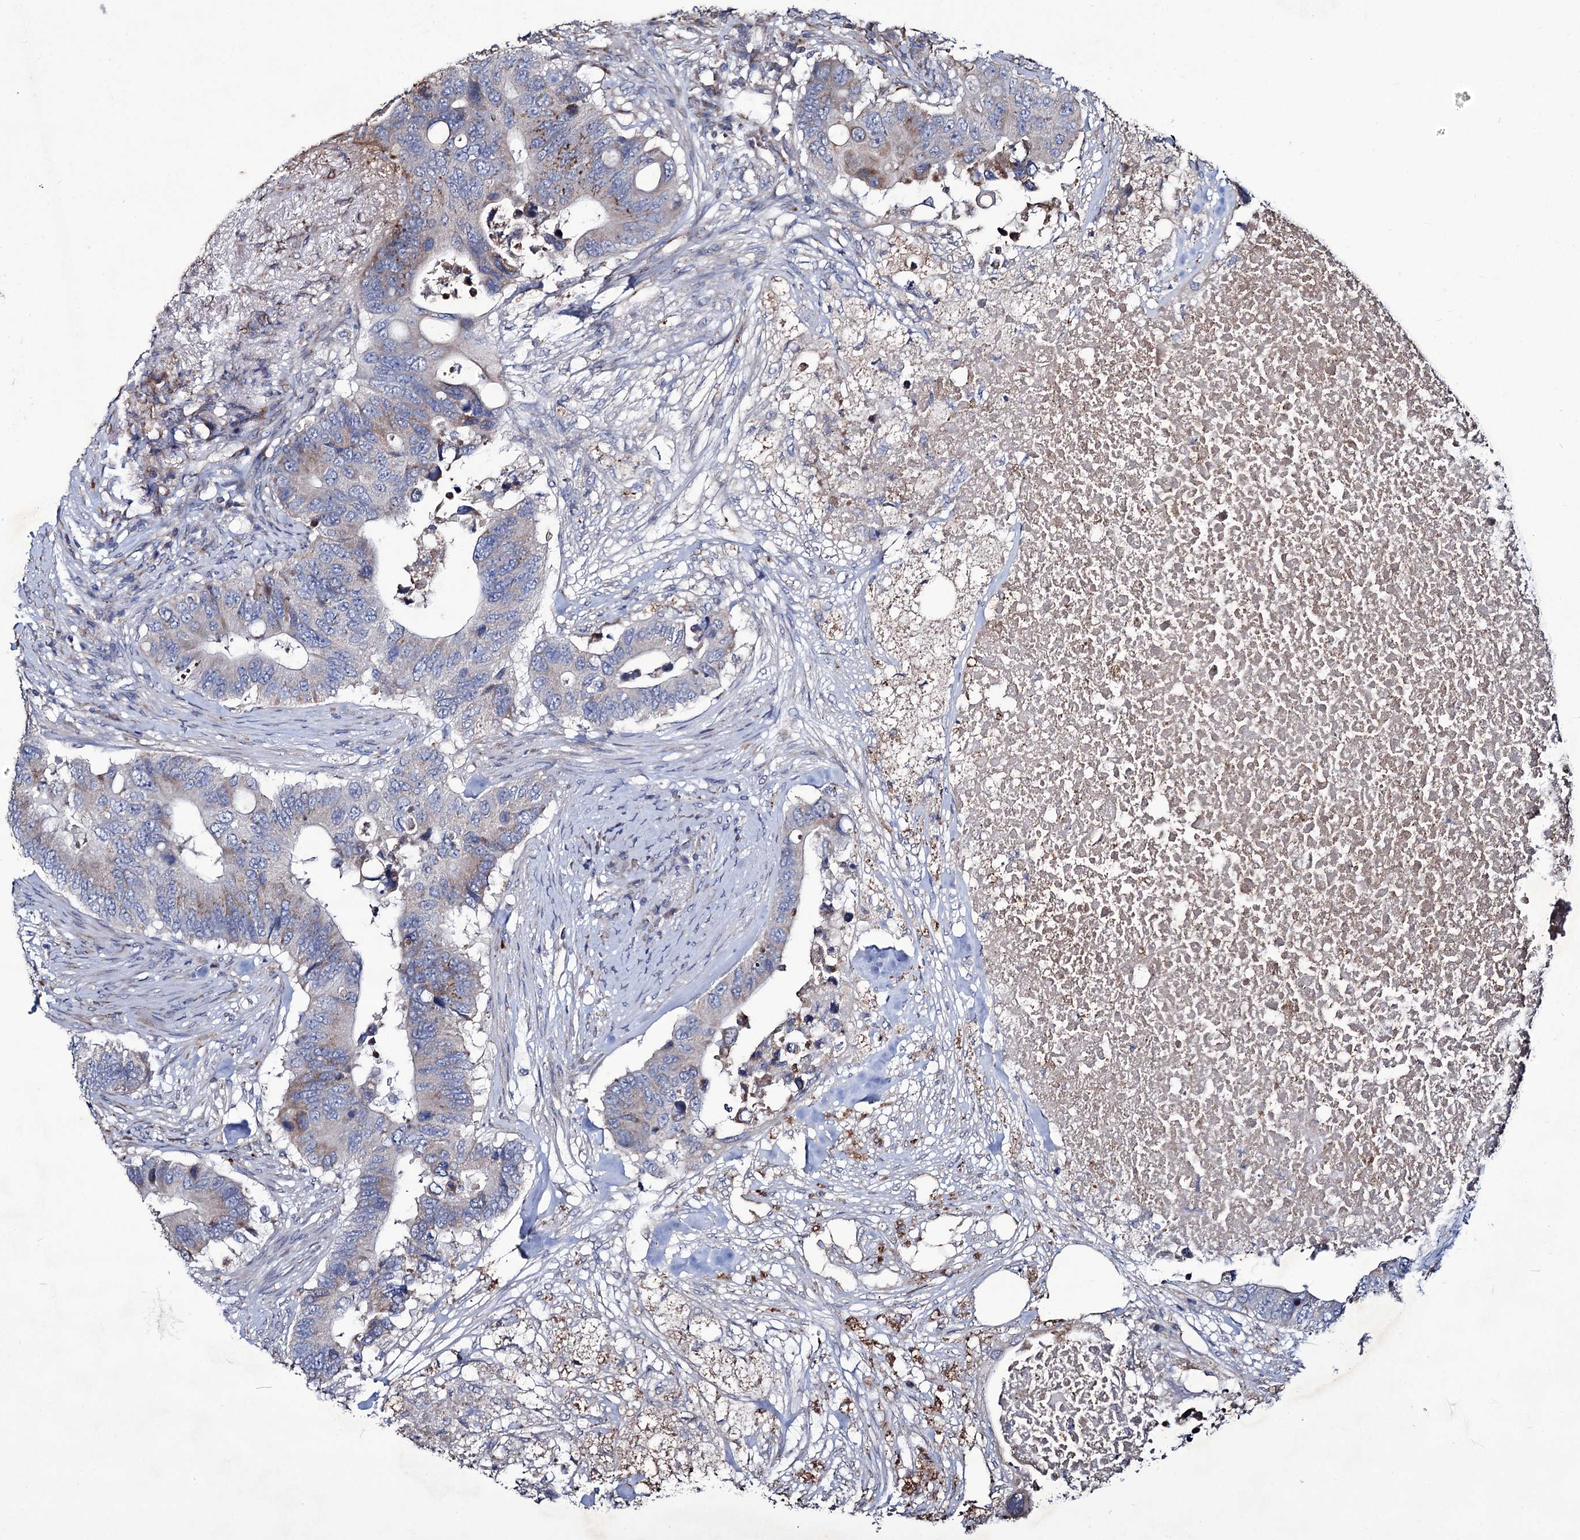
{"staining": {"intensity": "weak", "quantity": "<25%", "location": "cytoplasmic/membranous"}, "tissue": "colorectal cancer", "cell_type": "Tumor cells", "image_type": "cancer", "snomed": [{"axis": "morphology", "description": "Adenocarcinoma, NOS"}, {"axis": "topography", "description": "Colon"}], "caption": "Adenocarcinoma (colorectal) was stained to show a protein in brown. There is no significant staining in tumor cells. Nuclei are stained in blue.", "gene": "TUBGCP5", "patient": {"sex": "male", "age": 71}}